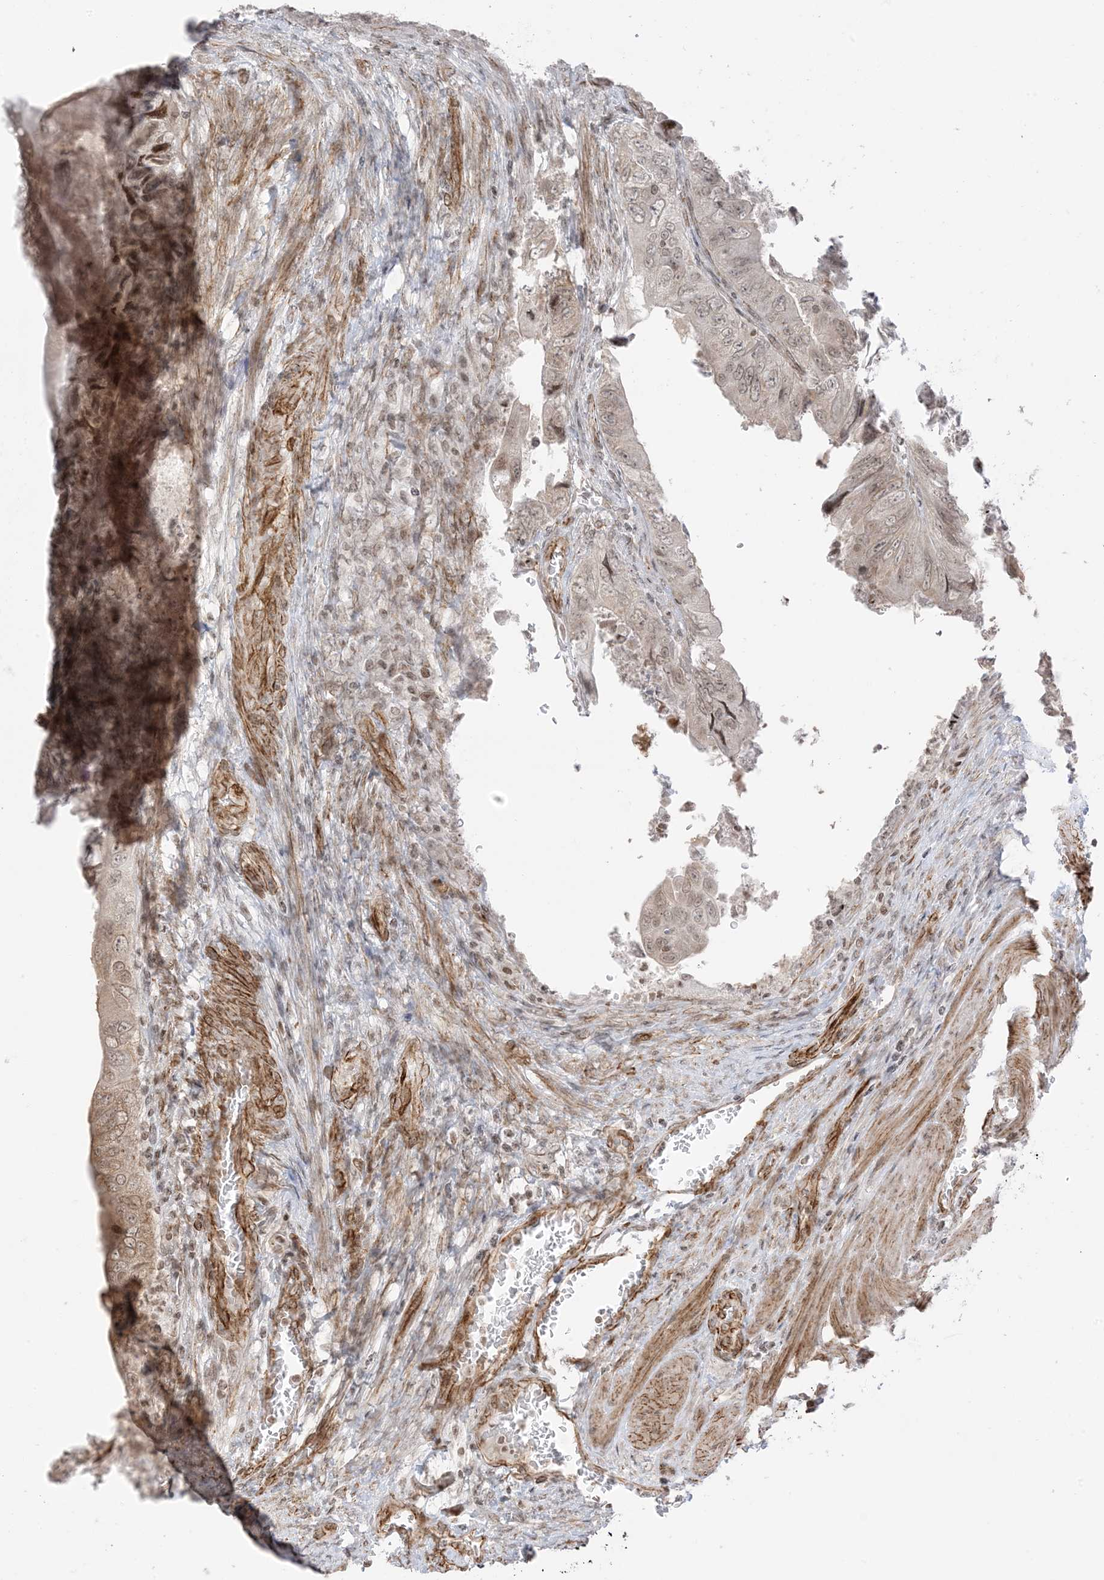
{"staining": {"intensity": "weak", "quantity": ">75%", "location": "nuclear"}, "tissue": "colorectal cancer", "cell_type": "Tumor cells", "image_type": "cancer", "snomed": [{"axis": "morphology", "description": "Adenocarcinoma, NOS"}, {"axis": "topography", "description": "Rectum"}], "caption": "Adenocarcinoma (colorectal) stained for a protein (brown) displays weak nuclear positive positivity in approximately >75% of tumor cells.", "gene": "METAP1D", "patient": {"sex": "male", "age": 63}}